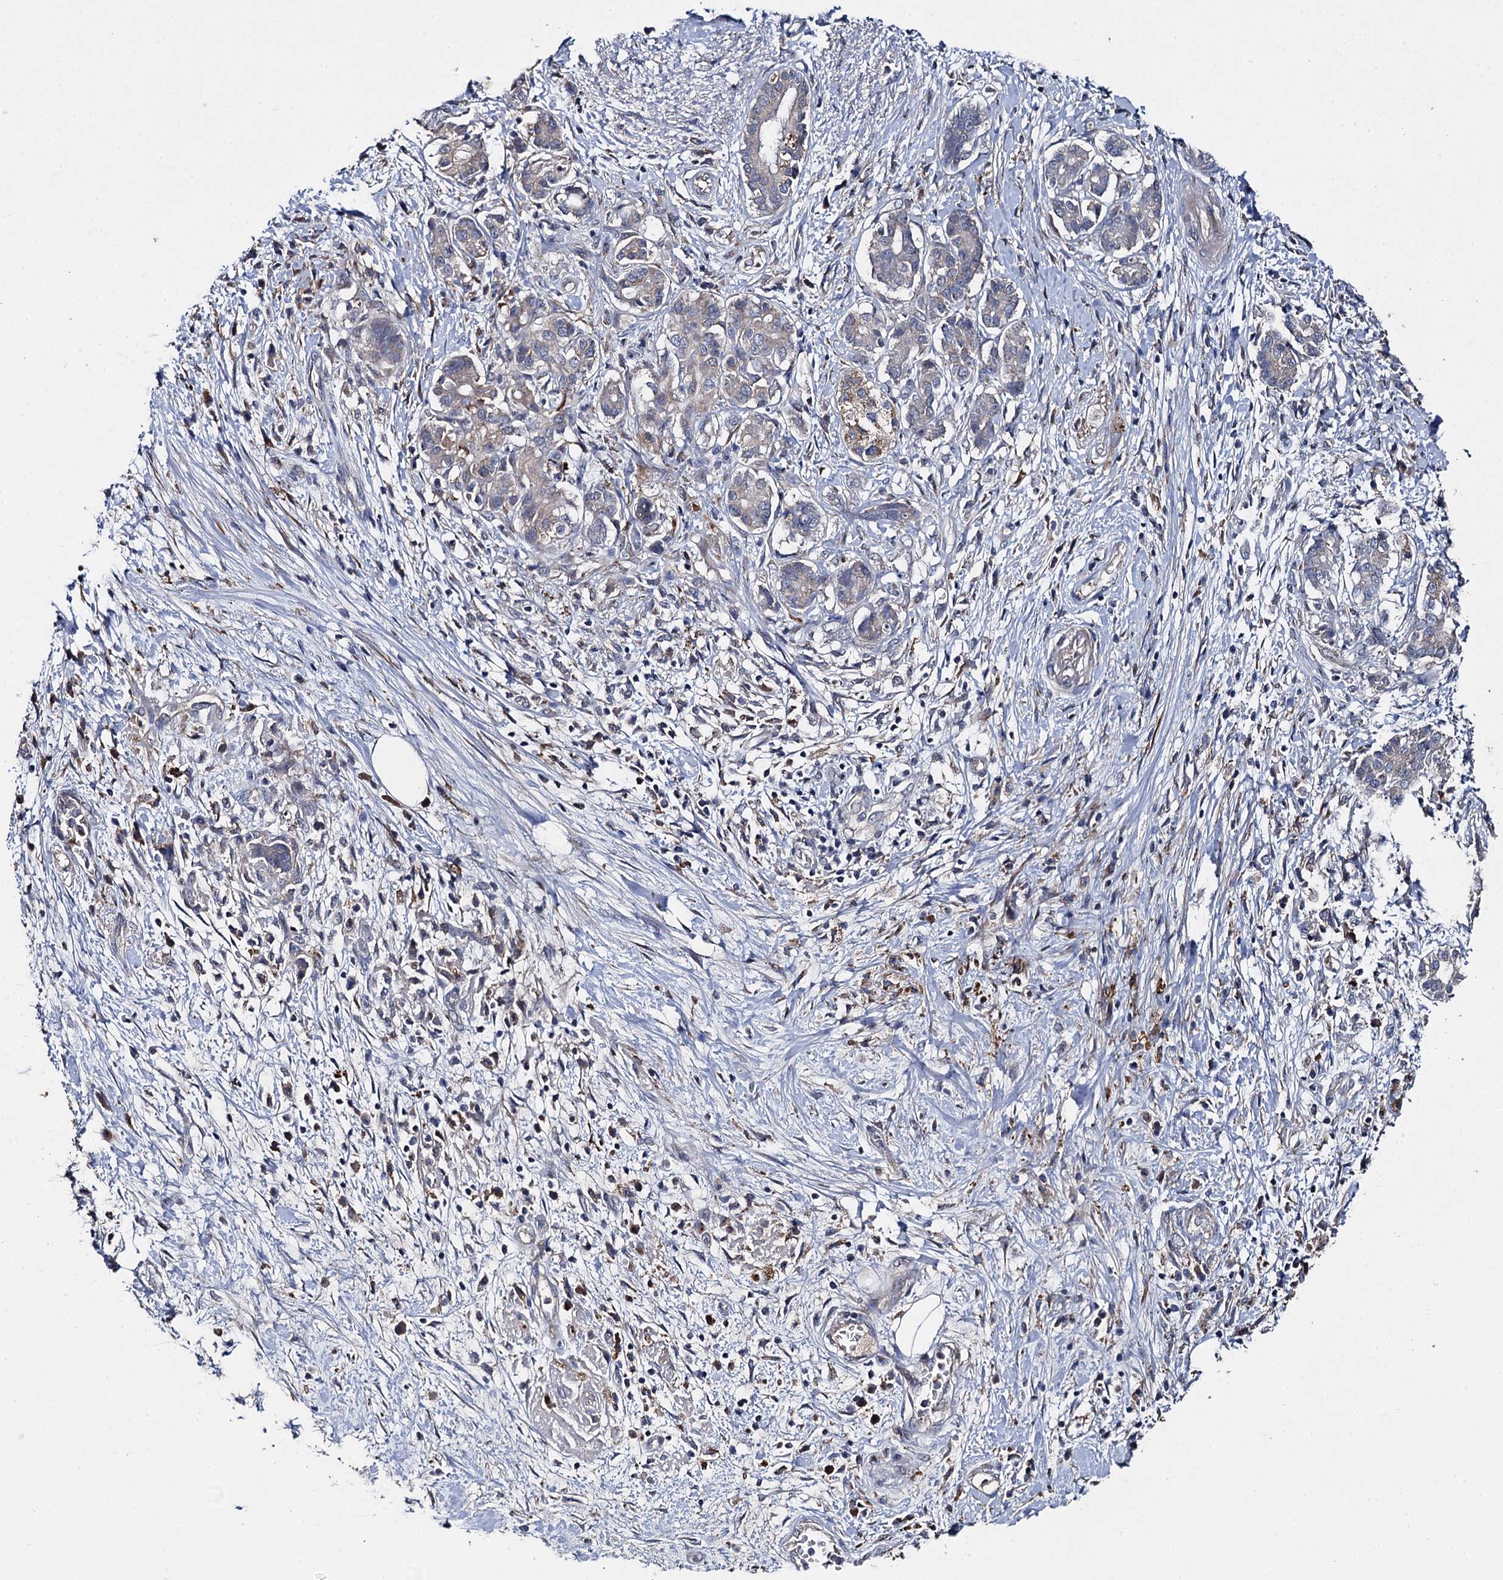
{"staining": {"intensity": "negative", "quantity": "none", "location": "none"}, "tissue": "pancreatic cancer", "cell_type": "Tumor cells", "image_type": "cancer", "snomed": [{"axis": "morphology", "description": "Adenocarcinoma, NOS"}, {"axis": "topography", "description": "Pancreas"}], "caption": "Immunohistochemical staining of adenocarcinoma (pancreatic) shows no significant positivity in tumor cells.", "gene": "LRRC28", "patient": {"sex": "female", "age": 73}}